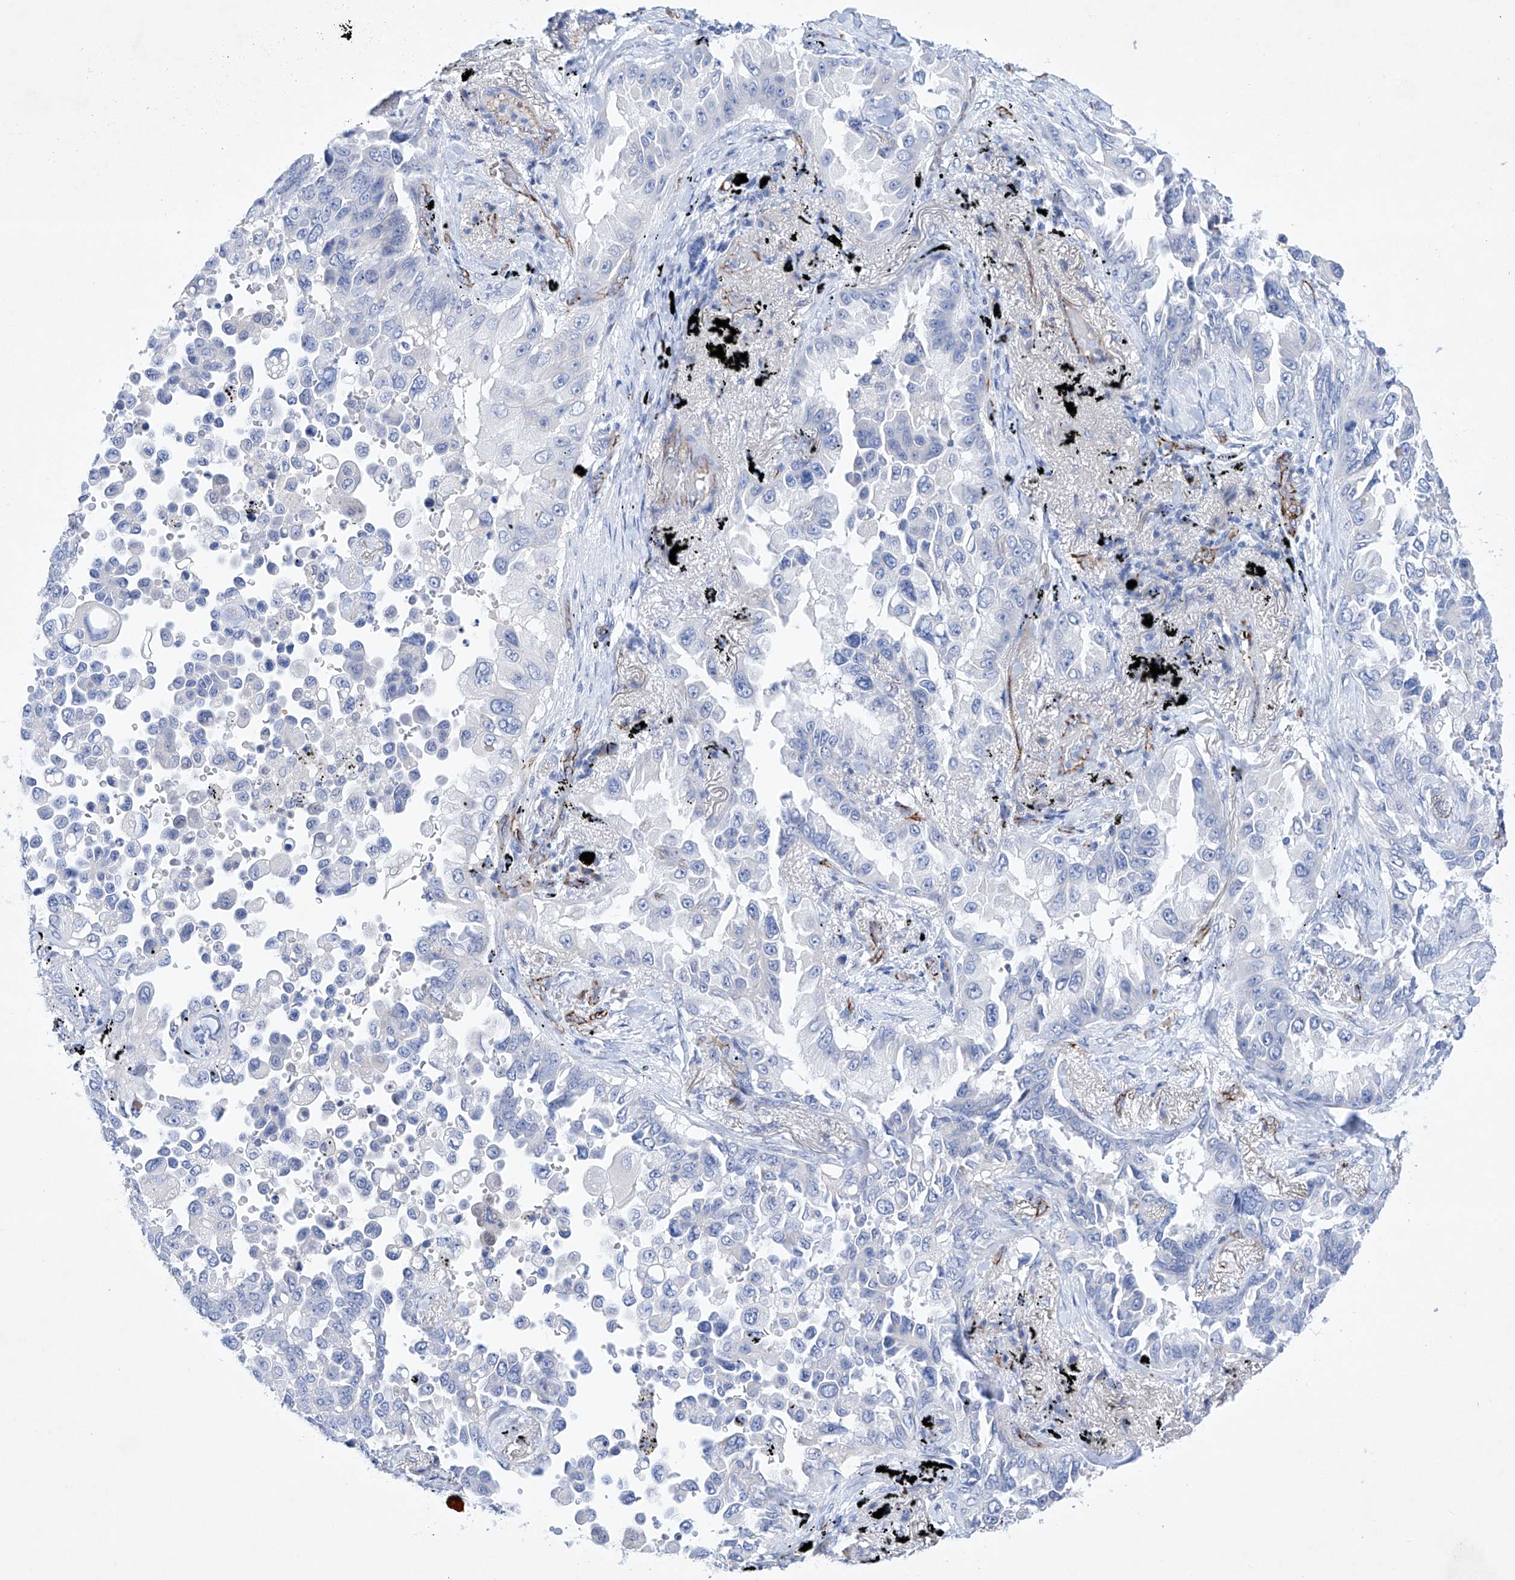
{"staining": {"intensity": "negative", "quantity": "none", "location": "none"}, "tissue": "lung cancer", "cell_type": "Tumor cells", "image_type": "cancer", "snomed": [{"axis": "morphology", "description": "Adenocarcinoma, NOS"}, {"axis": "topography", "description": "Lung"}], "caption": "This is an immunohistochemistry histopathology image of human lung cancer. There is no staining in tumor cells.", "gene": "ETV7", "patient": {"sex": "female", "age": 67}}